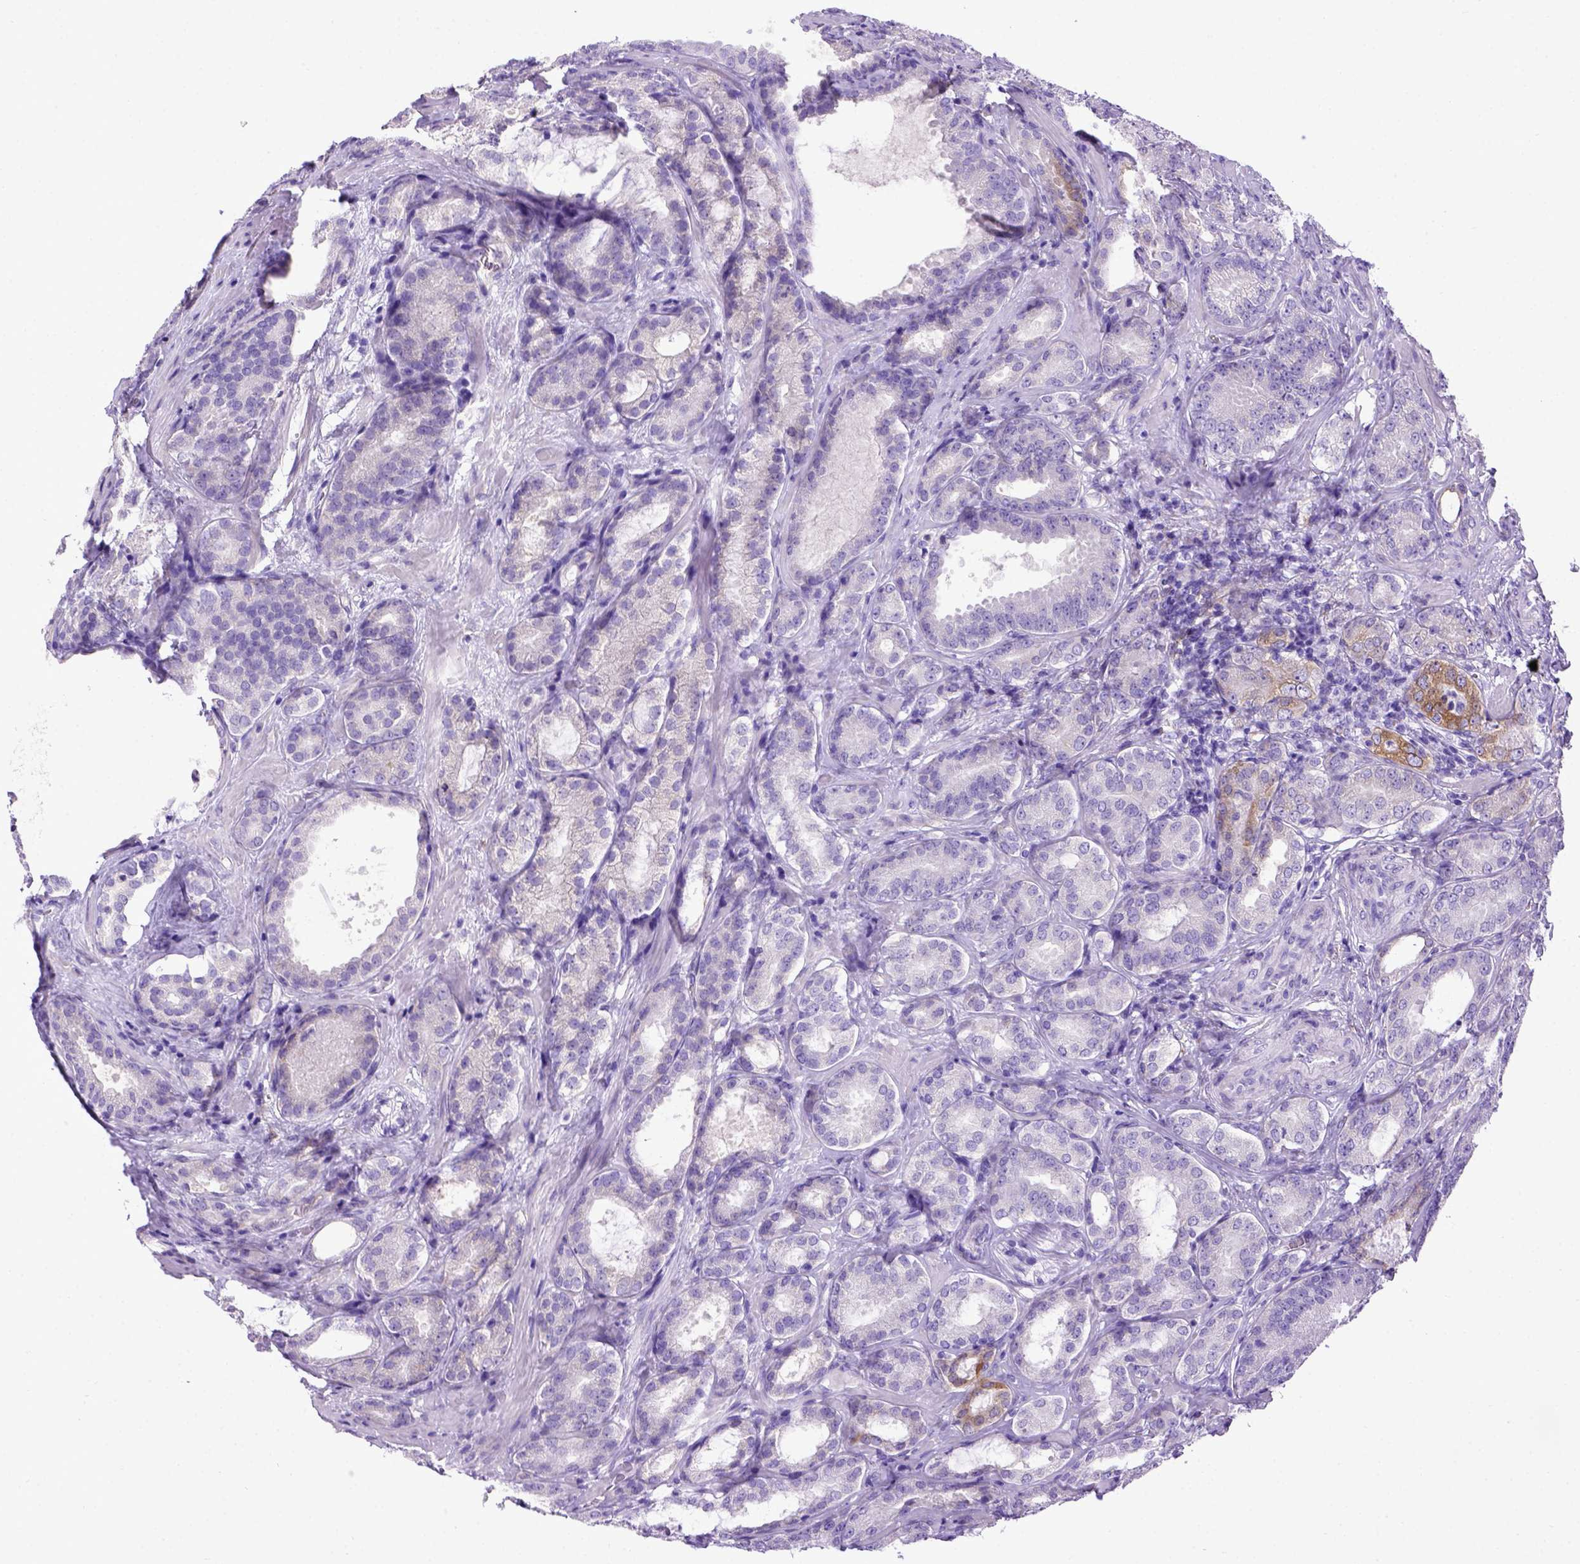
{"staining": {"intensity": "negative", "quantity": "none", "location": "none"}, "tissue": "prostate cancer", "cell_type": "Tumor cells", "image_type": "cancer", "snomed": [{"axis": "morphology", "description": "Adenocarcinoma, High grade"}, {"axis": "topography", "description": "Prostate"}], "caption": "This photomicrograph is of high-grade adenocarcinoma (prostate) stained with IHC to label a protein in brown with the nuclei are counter-stained blue. There is no staining in tumor cells. The staining was performed using DAB (3,3'-diaminobenzidine) to visualize the protein expression in brown, while the nuclei were stained in blue with hematoxylin (Magnification: 20x).", "gene": "PTGES", "patient": {"sex": "male", "age": 64}}